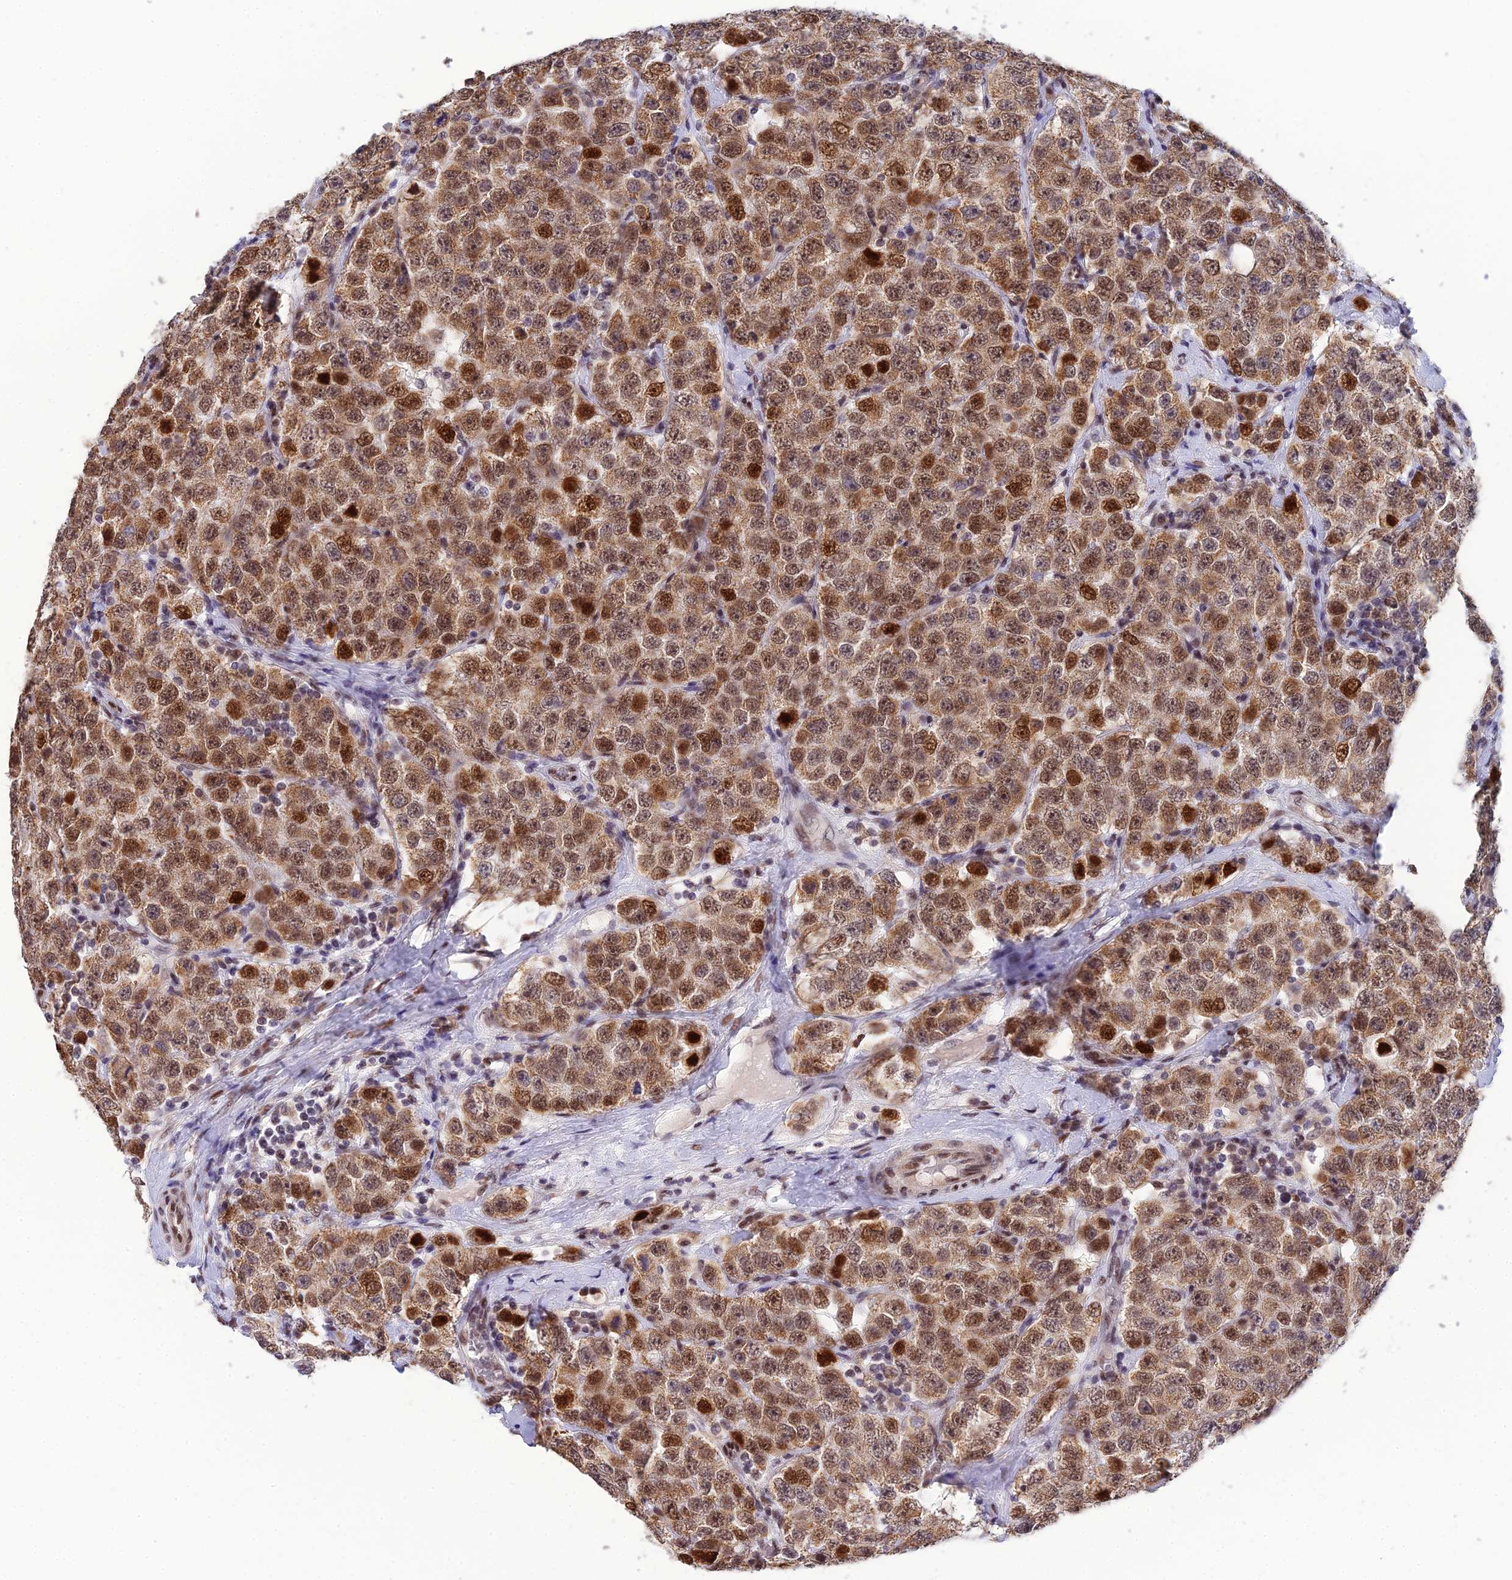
{"staining": {"intensity": "moderate", "quantity": ">75%", "location": "nuclear"}, "tissue": "testis cancer", "cell_type": "Tumor cells", "image_type": "cancer", "snomed": [{"axis": "morphology", "description": "Seminoma, NOS"}, {"axis": "topography", "description": "Testis"}], "caption": "Tumor cells exhibit medium levels of moderate nuclear positivity in approximately >75% of cells in human testis cancer (seminoma). The protein of interest is shown in brown color, while the nuclei are stained blue.", "gene": "C2orf49", "patient": {"sex": "male", "age": 28}}